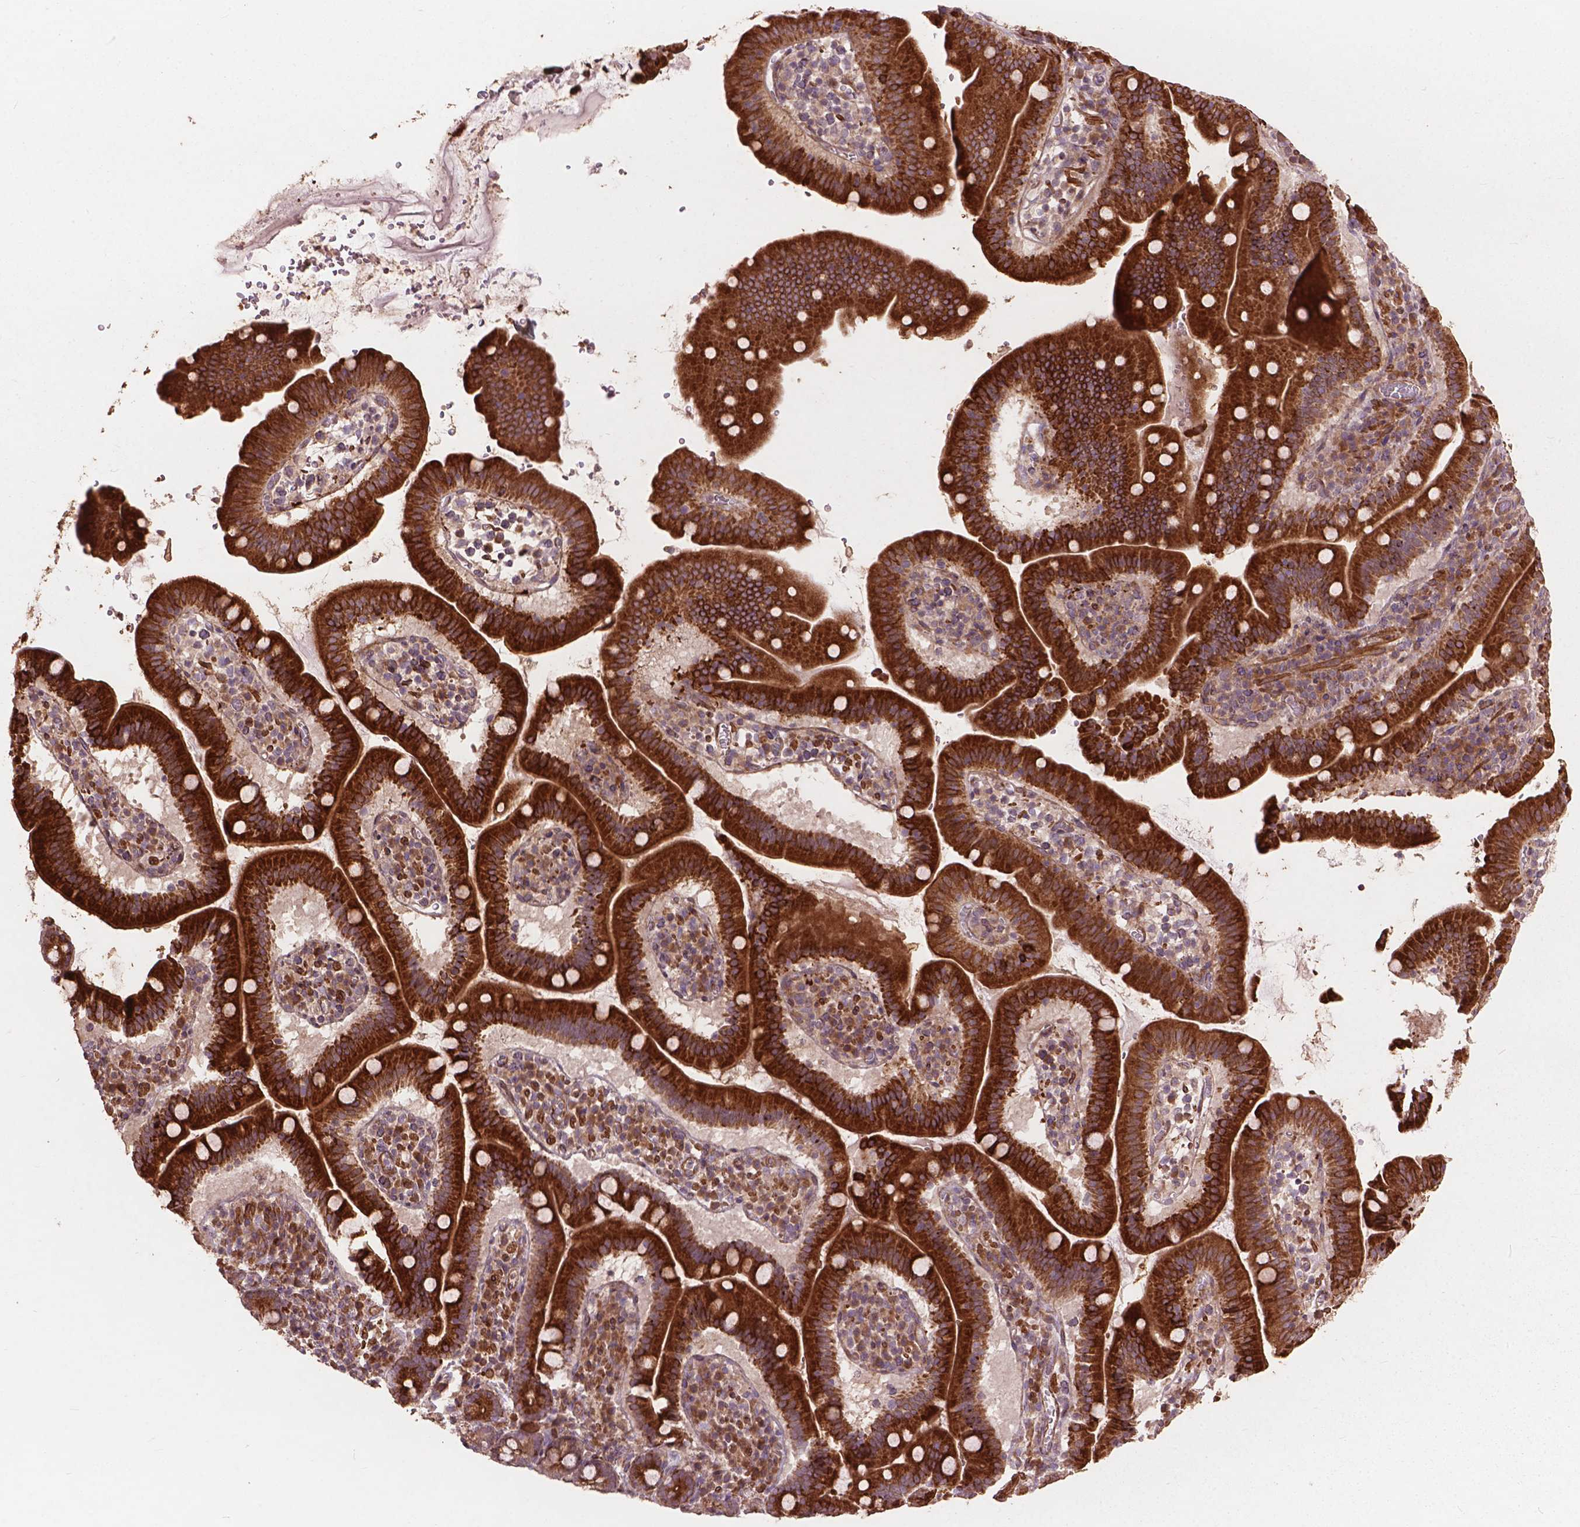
{"staining": {"intensity": "strong", "quantity": ">75%", "location": "cytoplasmic/membranous"}, "tissue": "small intestine", "cell_type": "Glandular cells", "image_type": "normal", "snomed": [{"axis": "morphology", "description": "Normal tissue, NOS"}, {"axis": "topography", "description": "Small intestine"}], "caption": "A micrograph of human small intestine stained for a protein exhibits strong cytoplasmic/membranous brown staining in glandular cells. (brown staining indicates protein expression, while blue staining denotes nuclei).", "gene": "FNIP1", "patient": {"sex": "male", "age": 26}}